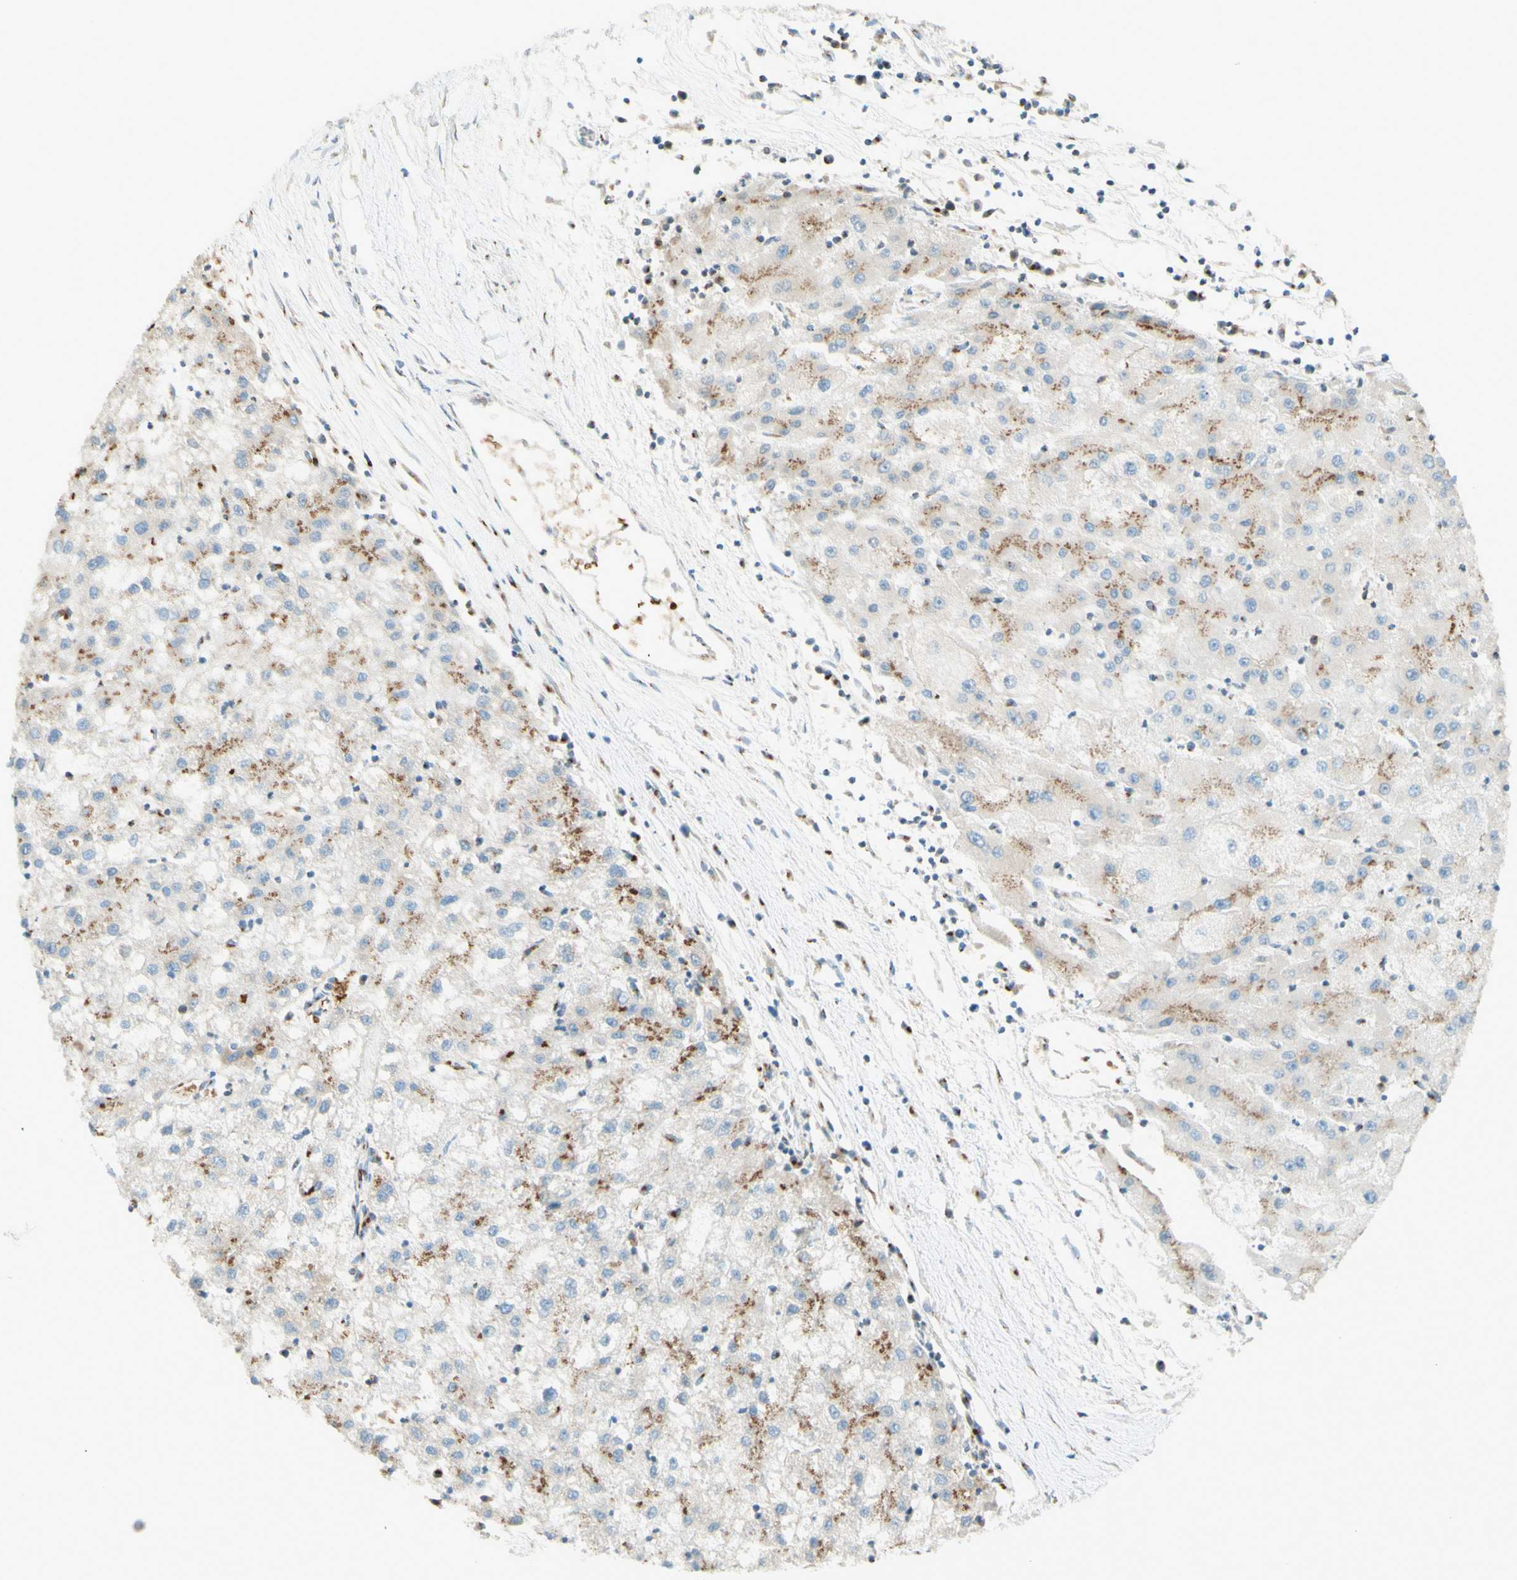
{"staining": {"intensity": "moderate", "quantity": "25%-75%", "location": "cytoplasmic/membranous"}, "tissue": "liver cancer", "cell_type": "Tumor cells", "image_type": "cancer", "snomed": [{"axis": "morphology", "description": "Carcinoma, Hepatocellular, NOS"}, {"axis": "topography", "description": "Liver"}], "caption": "The immunohistochemical stain shows moderate cytoplasmic/membranous expression in tumor cells of hepatocellular carcinoma (liver) tissue.", "gene": "GOLGB1", "patient": {"sex": "male", "age": 72}}